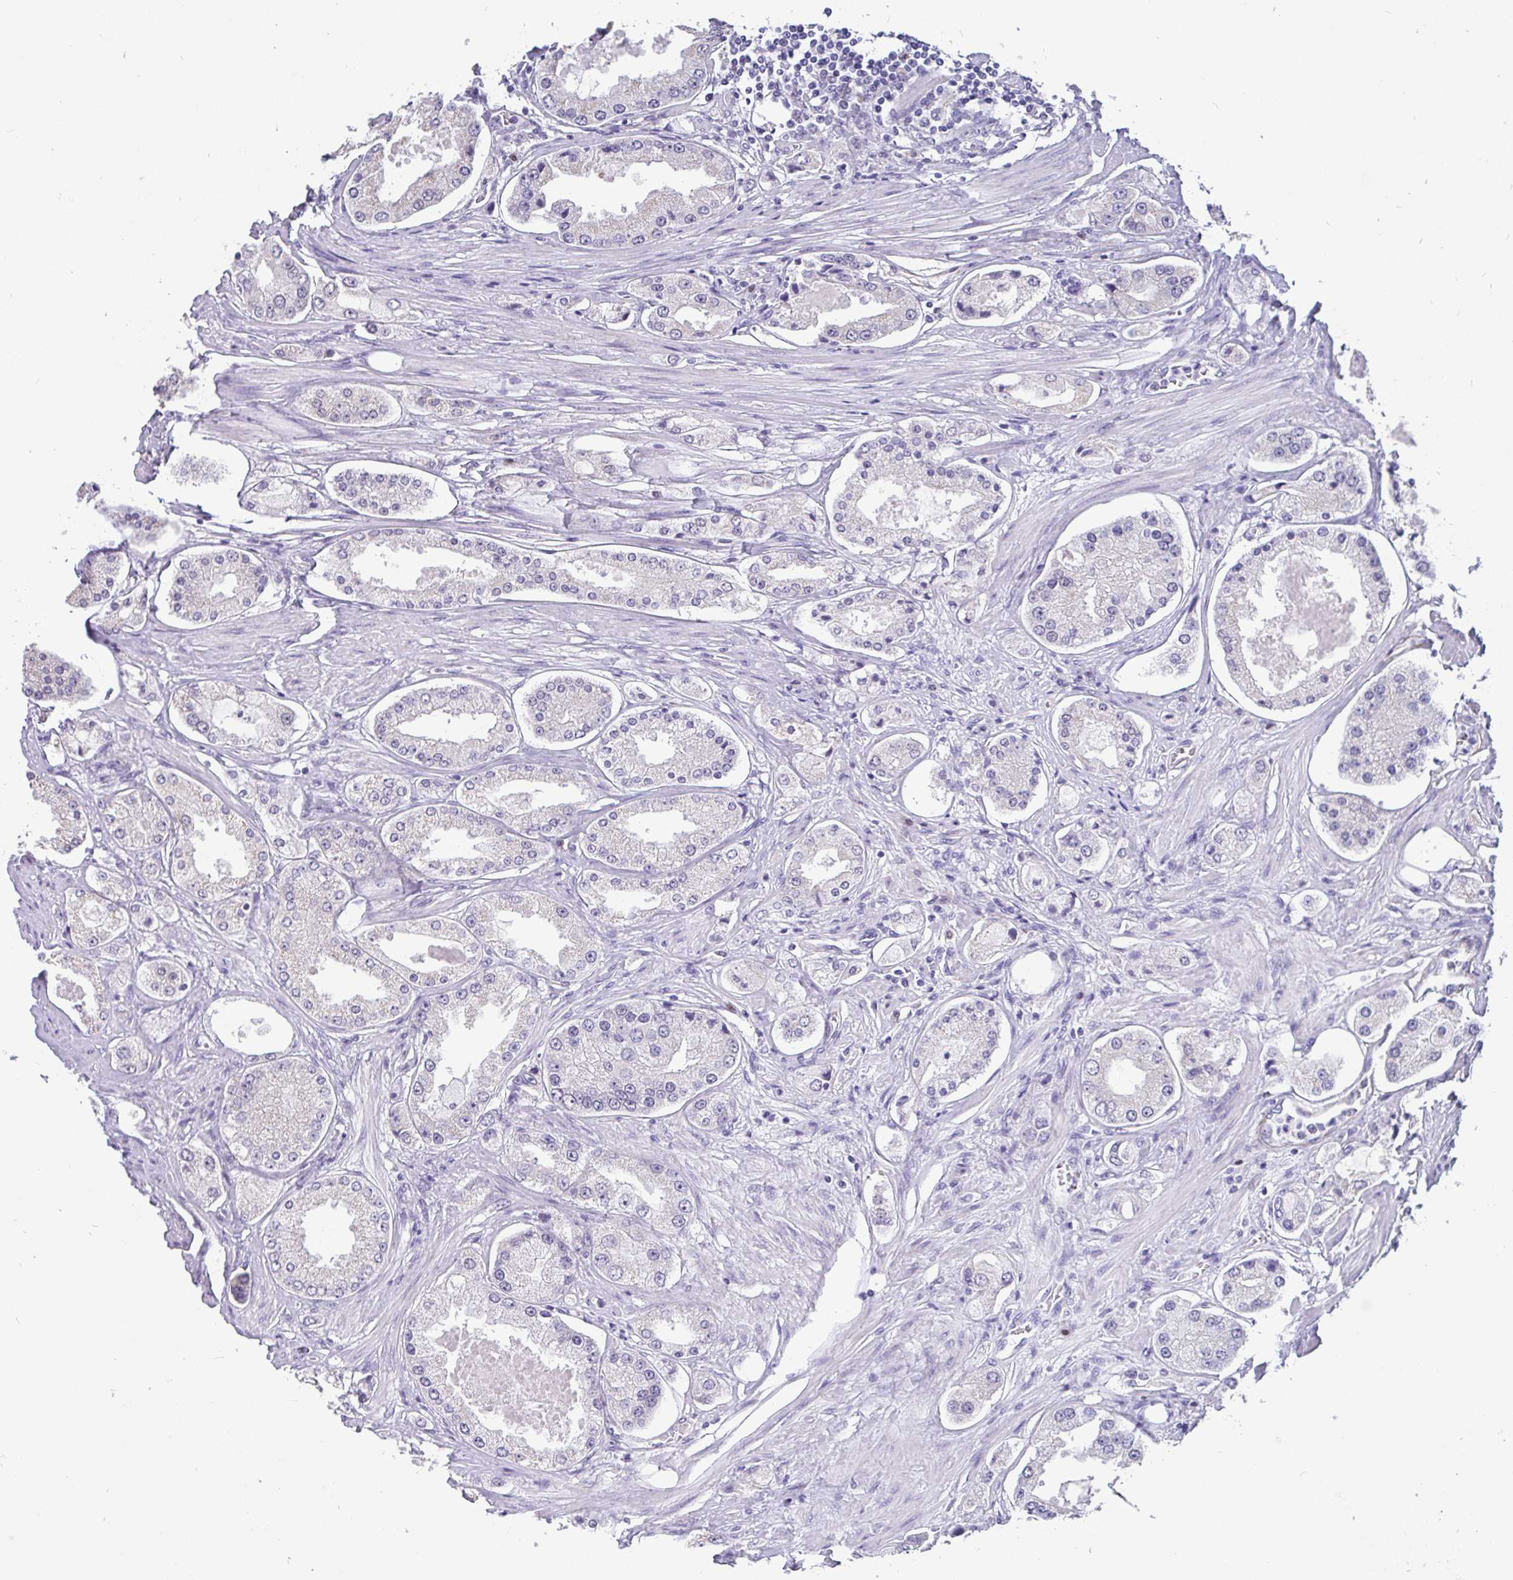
{"staining": {"intensity": "negative", "quantity": "none", "location": "none"}, "tissue": "prostate cancer", "cell_type": "Tumor cells", "image_type": "cancer", "snomed": [{"axis": "morphology", "description": "Adenocarcinoma, High grade"}, {"axis": "topography", "description": "Prostate"}], "caption": "Immunohistochemistry image of prostate adenocarcinoma (high-grade) stained for a protein (brown), which shows no positivity in tumor cells.", "gene": "EML5", "patient": {"sex": "male", "age": 69}}